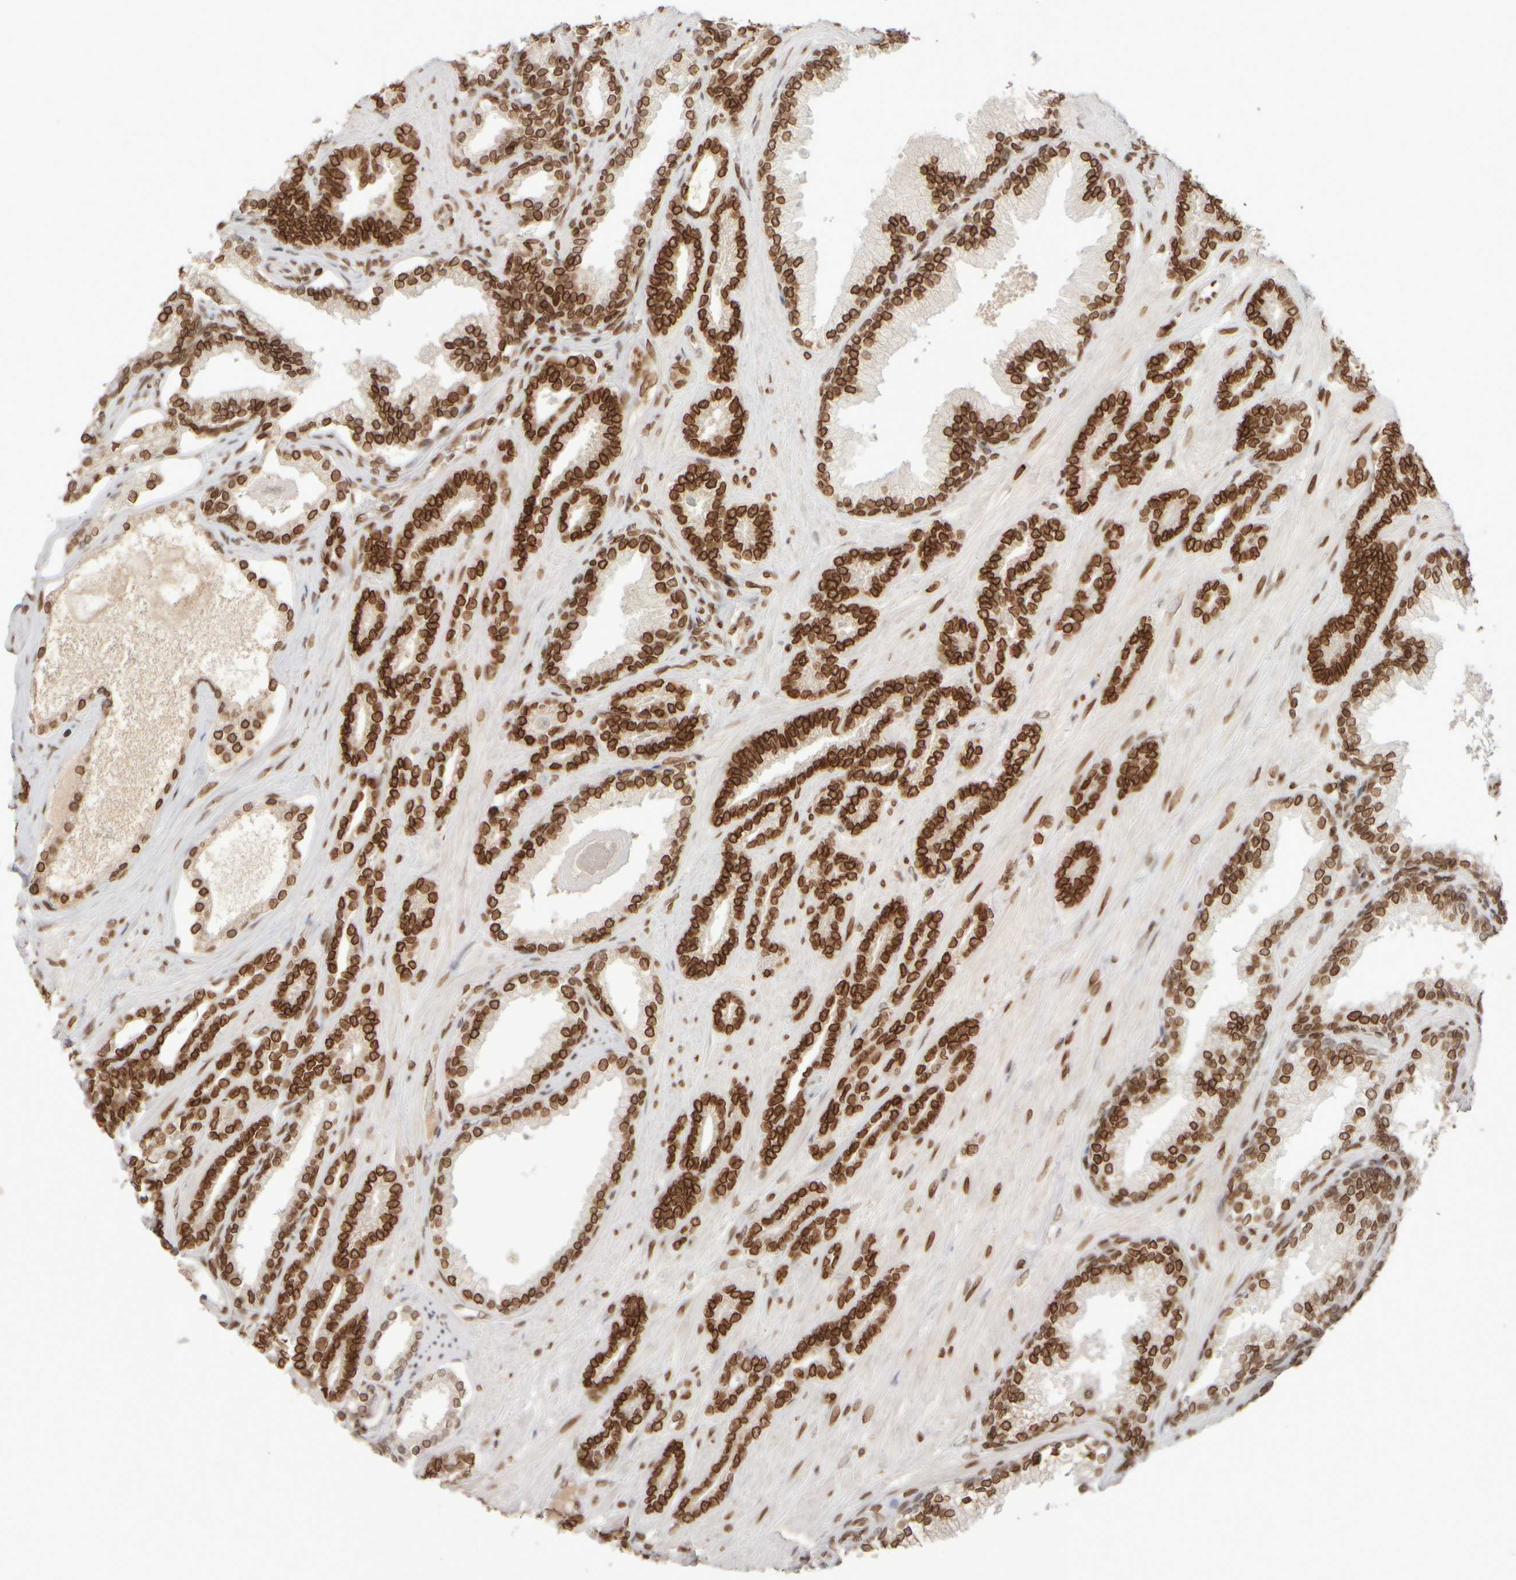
{"staining": {"intensity": "strong", "quantity": ">75%", "location": "cytoplasmic/membranous,nuclear"}, "tissue": "prostate cancer", "cell_type": "Tumor cells", "image_type": "cancer", "snomed": [{"axis": "morphology", "description": "Adenocarcinoma, Low grade"}, {"axis": "topography", "description": "Prostate"}], "caption": "Strong cytoplasmic/membranous and nuclear positivity for a protein is seen in approximately >75% of tumor cells of prostate cancer (adenocarcinoma (low-grade)) using immunohistochemistry.", "gene": "ZC3HC1", "patient": {"sex": "male", "age": 71}}